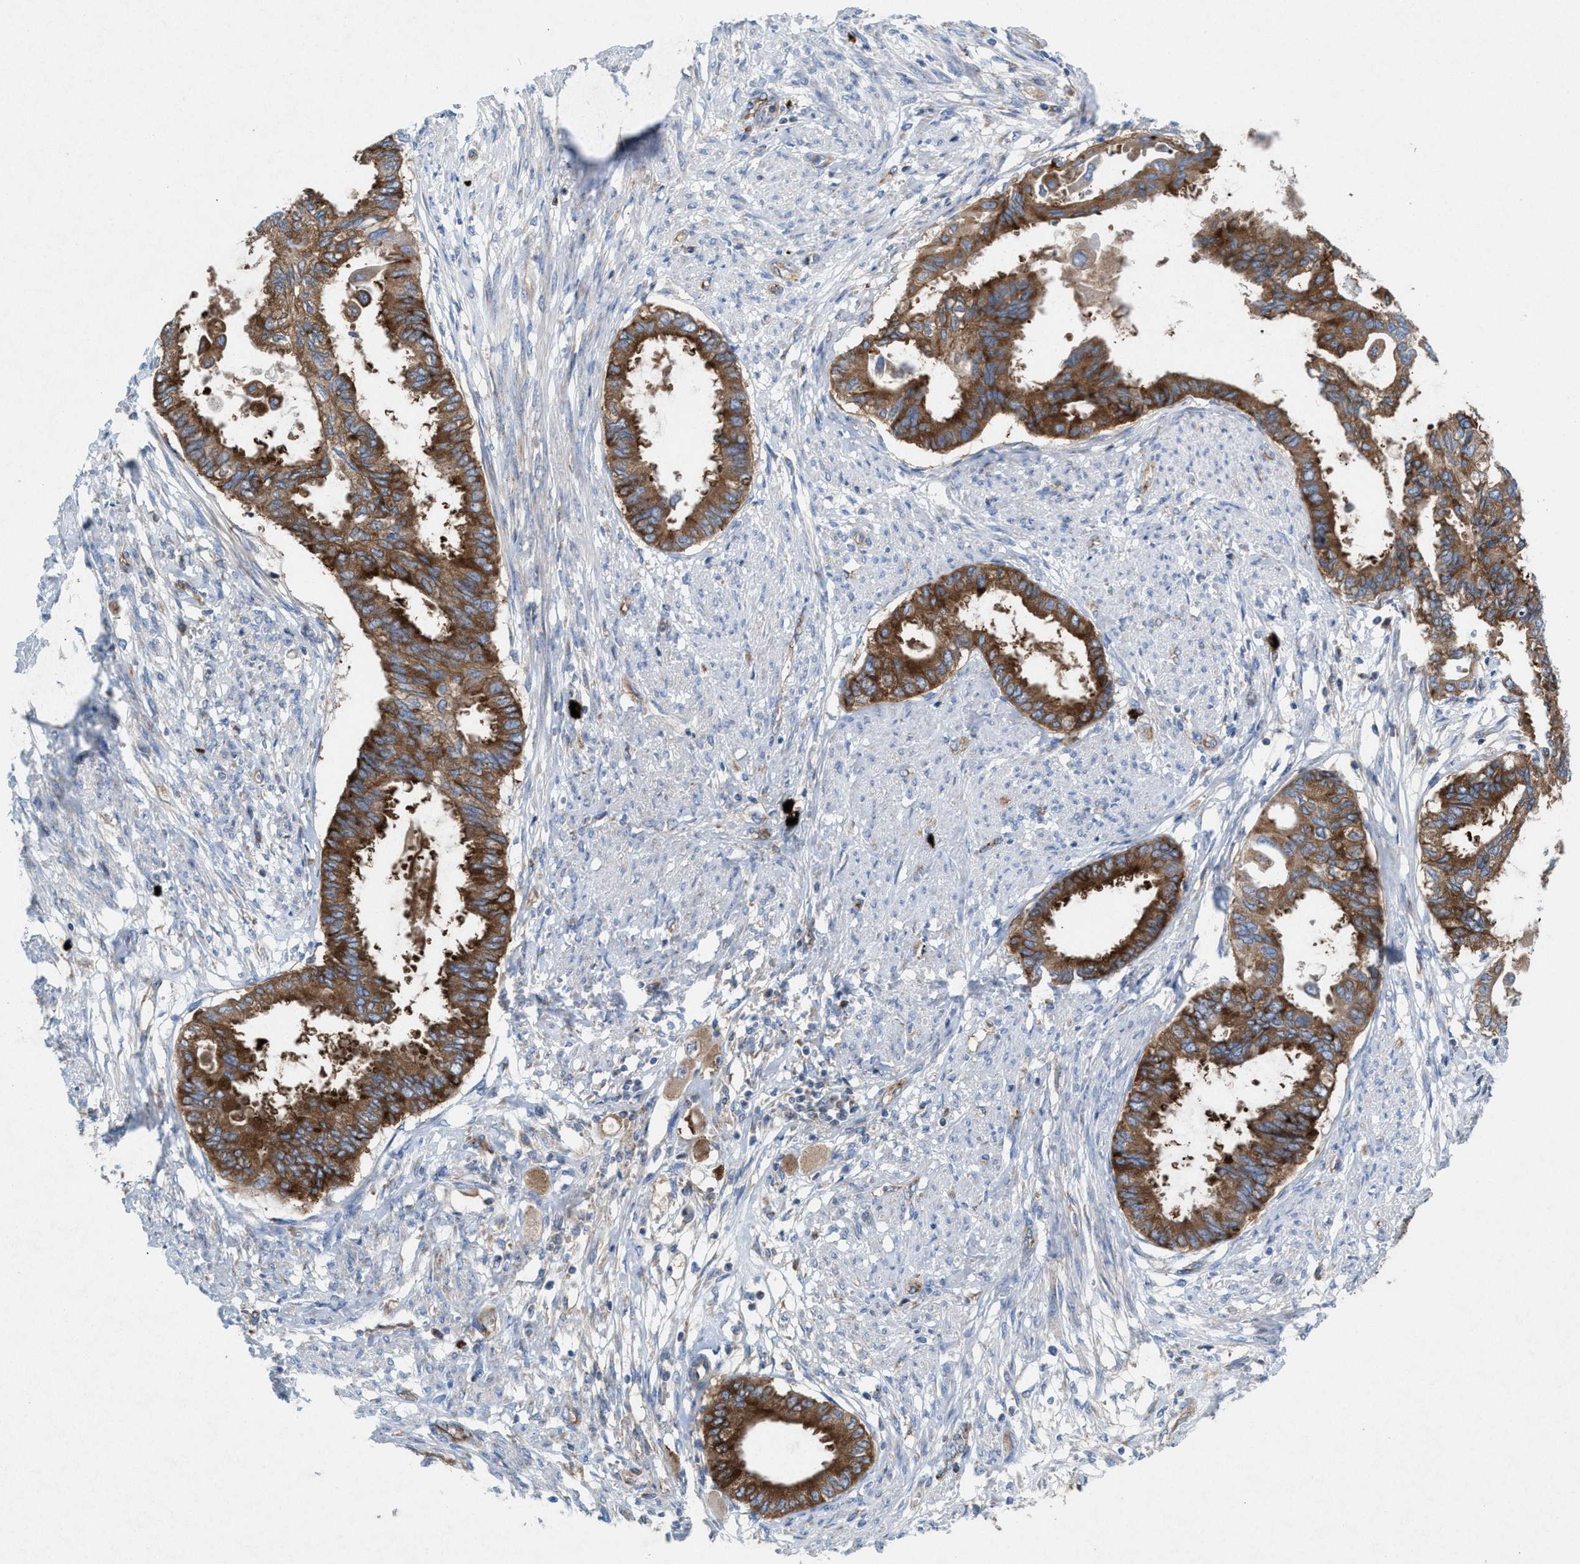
{"staining": {"intensity": "strong", "quantity": ">75%", "location": "cytoplasmic/membranous"}, "tissue": "cervical cancer", "cell_type": "Tumor cells", "image_type": "cancer", "snomed": [{"axis": "morphology", "description": "Normal tissue, NOS"}, {"axis": "morphology", "description": "Adenocarcinoma, NOS"}, {"axis": "topography", "description": "Cervix"}, {"axis": "topography", "description": "Endometrium"}], "caption": "Cervical cancer (adenocarcinoma) stained for a protein (brown) exhibits strong cytoplasmic/membranous positive expression in about >75% of tumor cells.", "gene": "NYAP1", "patient": {"sex": "female", "age": 86}}